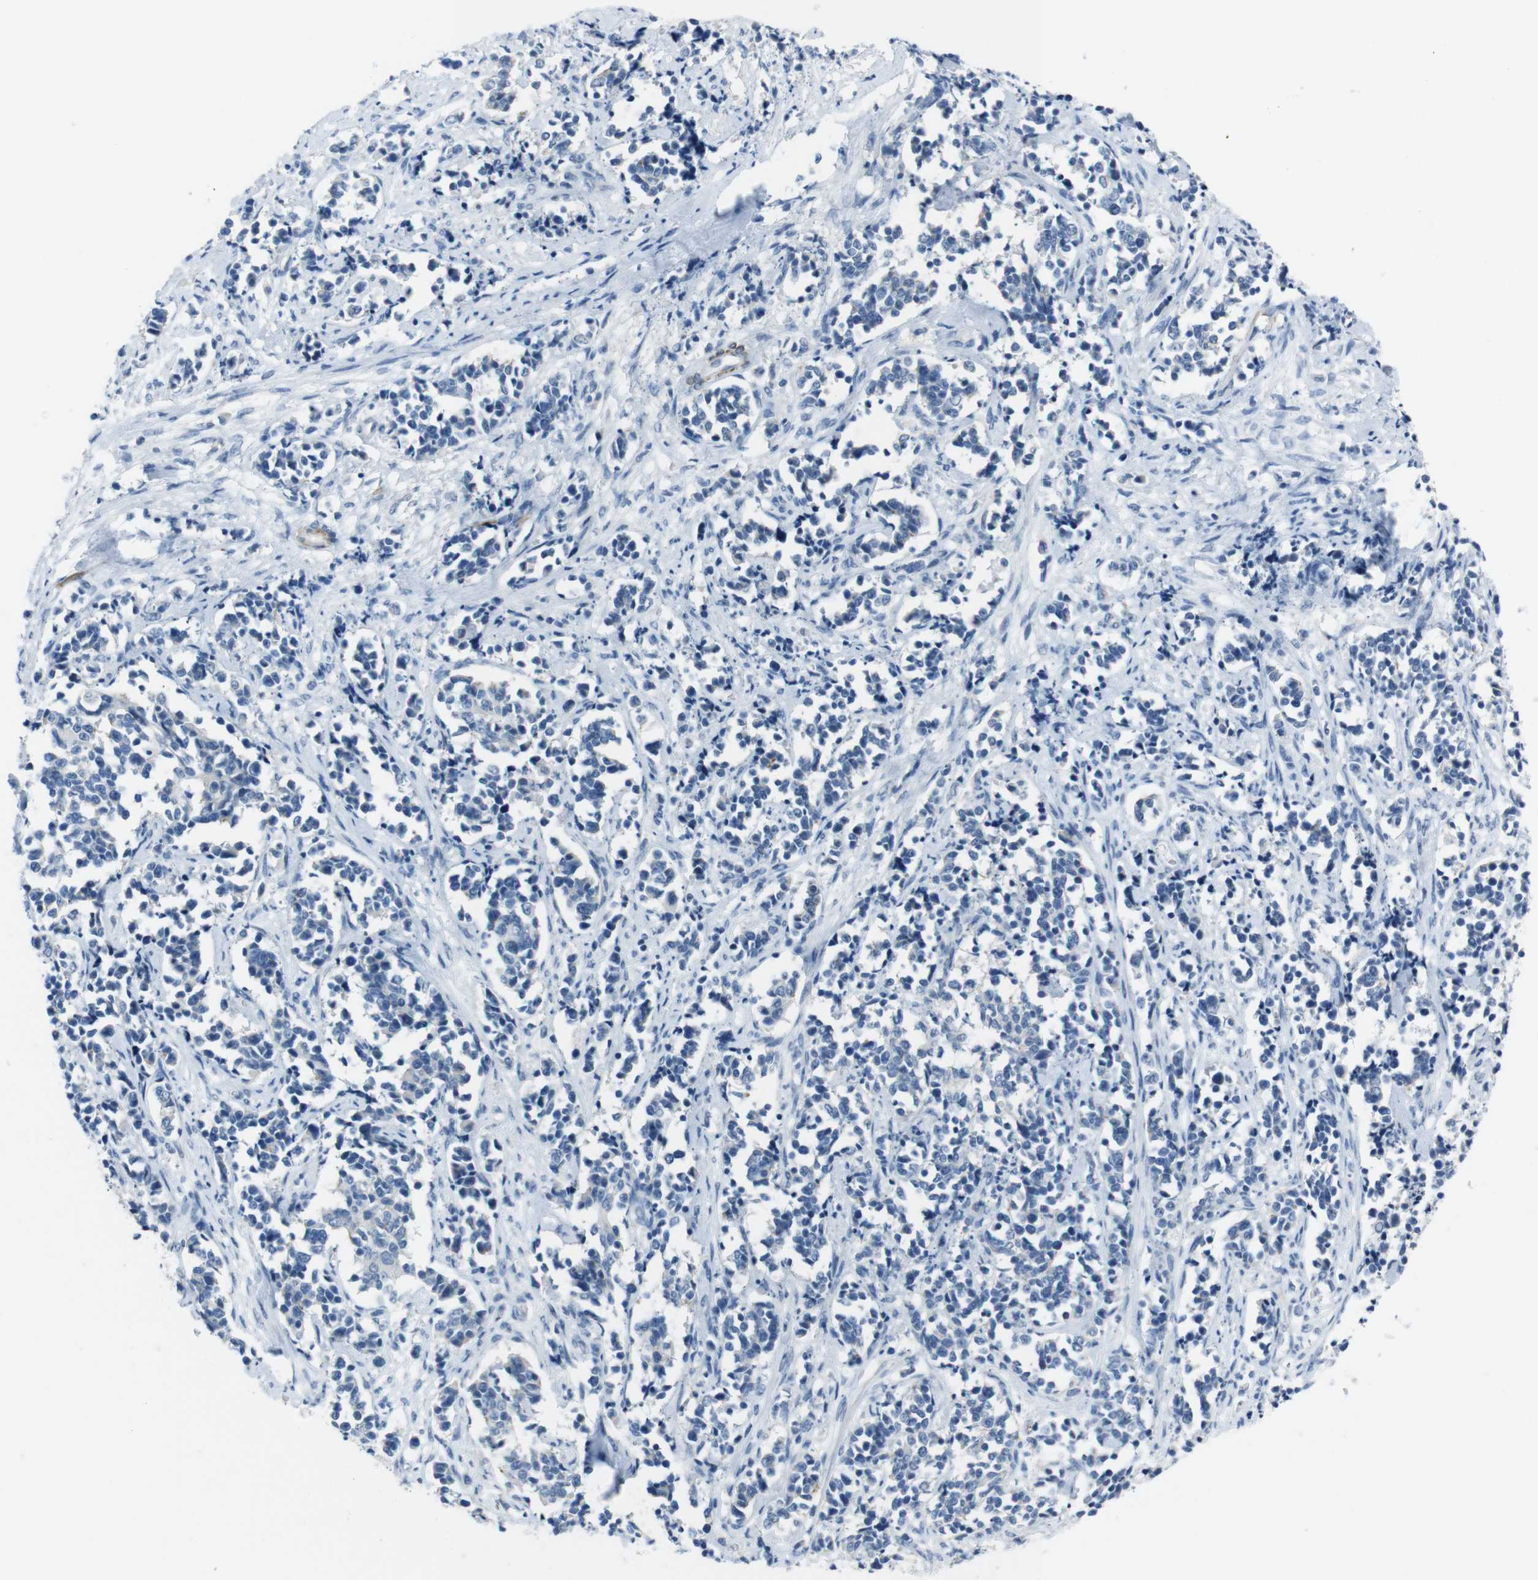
{"staining": {"intensity": "negative", "quantity": "none", "location": "none"}, "tissue": "cervical cancer", "cell_type": "Tumor cells", "image_type": "cancer", "snomed": [{"axis": "morphology", "description": "Normal tissue, NOS"}, {"axis": "morphology", "description": "Squamous cell carcinoma, NOS"}, {"axis": "topography", "description": "Cervix"}], "caption": "Tumor cells show no significant expression in cervical cancer.", "gene": "HRH2", "patient": {"sex": "female", "age": 35}}